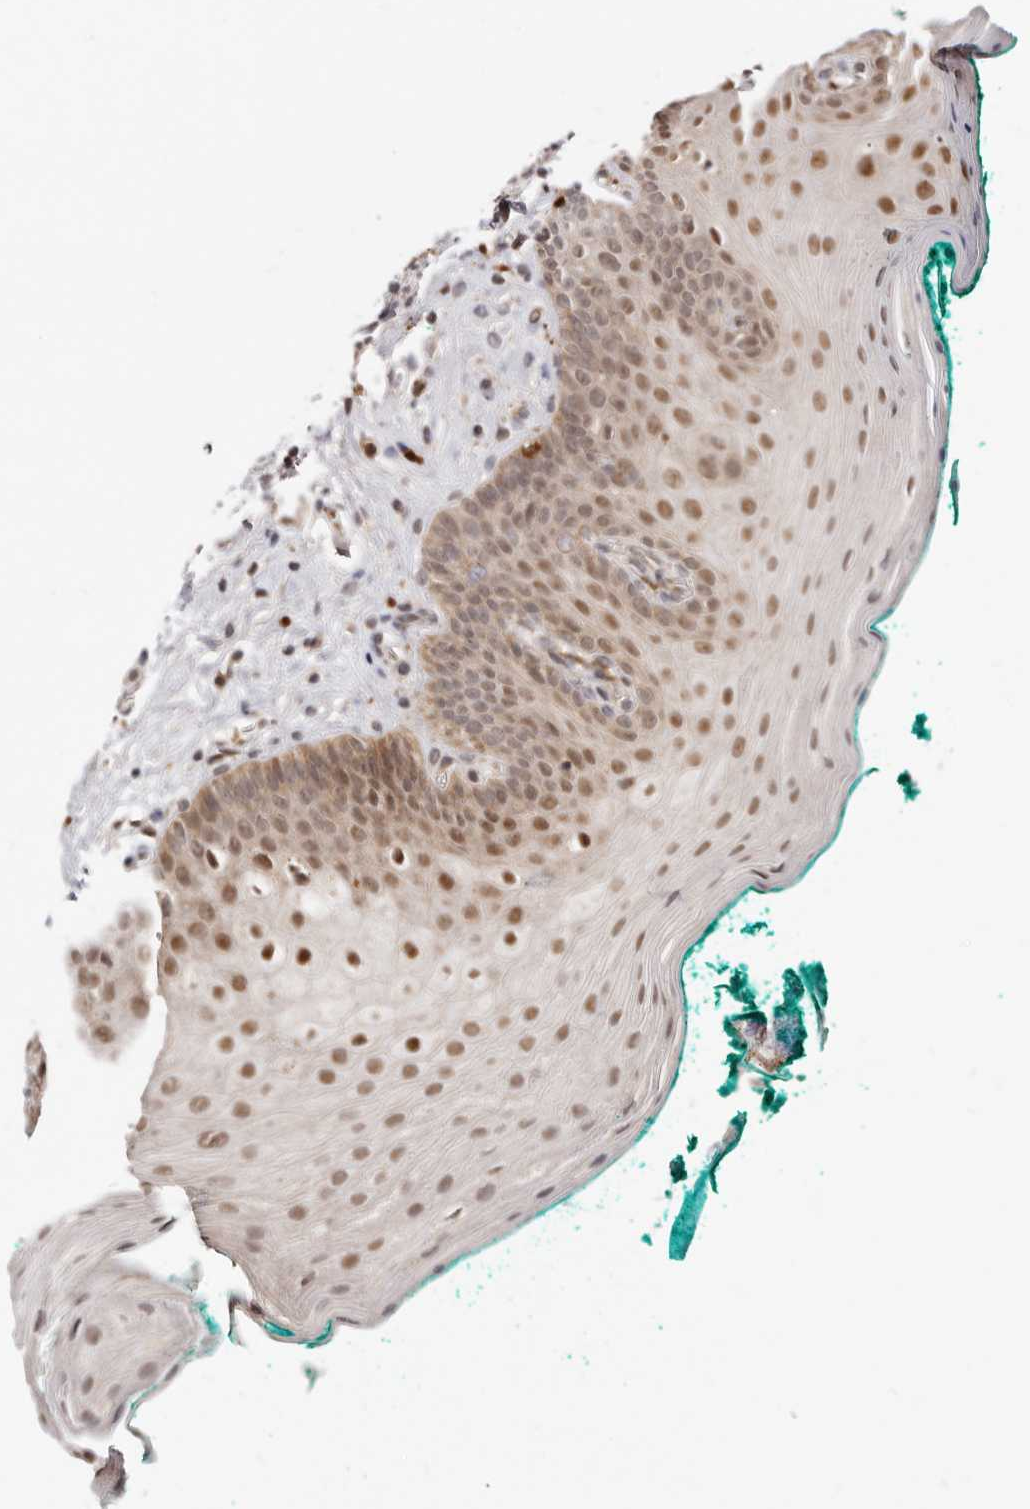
{"staining": {"intensity": "moderate", "quantity": ">75%", "location": "cytoplasmic/membranous,nuclear"}, "tissue": "oral mucosa", "cell_type": "Squamous epithelial cells", "image_type": "normal", "snomed": [{"axis": "morphology", "description": "Normal tissue, NOS"}, {"axis": "topography", "description": "Oral tissue"}], "caption": "High-power microscopy captured an immunohistochemistry image of unremarkable oral mucosa, revealing moderate cytoplasmic/membranous,nuclear staining in about >75% of squamous epithelial cells. (Stains: DAB in brown, nuclei in blue, Microscopy: brightfield microscopy at high magnification).", "gene": "SEC14L1", "patient": {"sex": "male", "age": 58}}